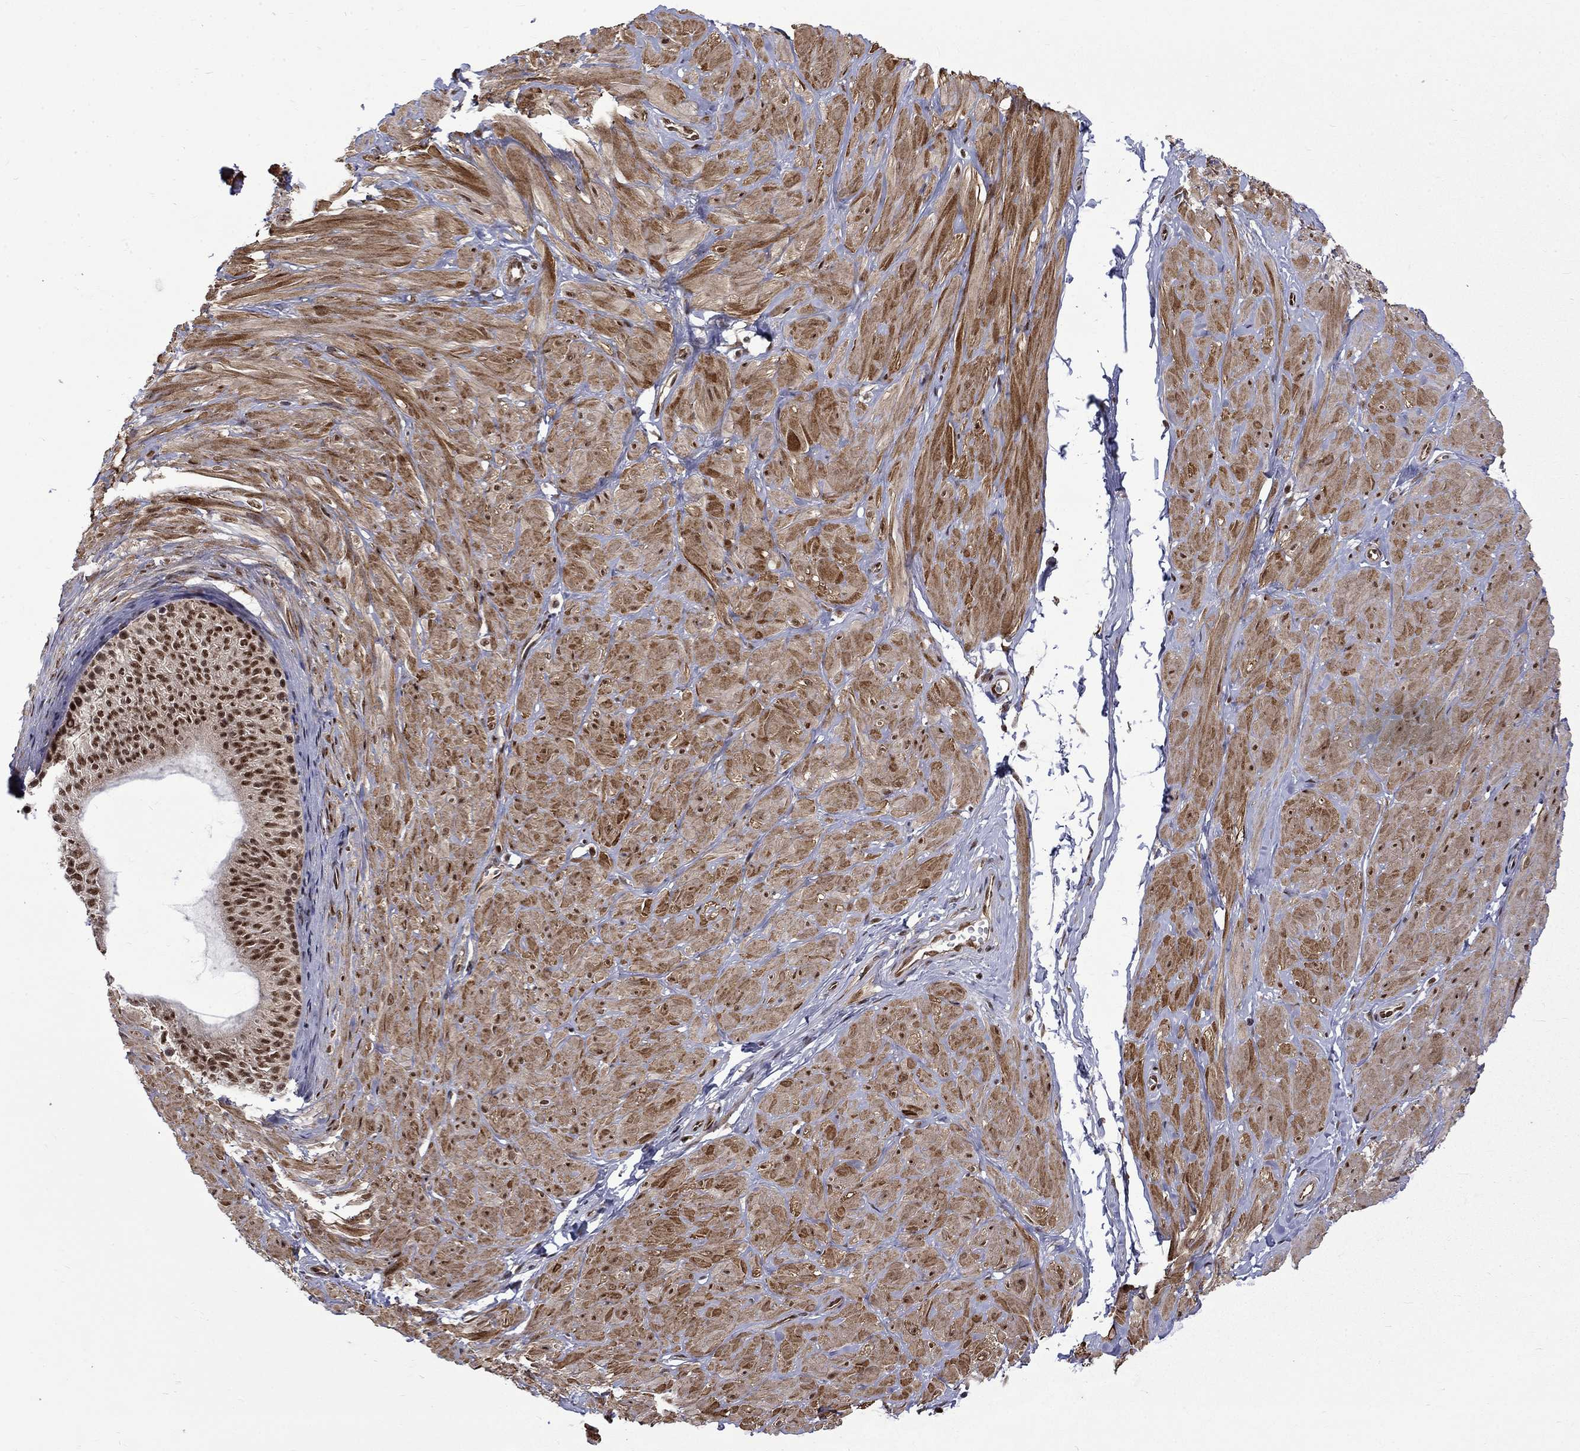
{"staining": {"intensity": "negative", "quantity": "none", "location": "none"}, "tissue": "adipose tissue", "cell_type": "Adipocytes", "image_type": "normal", "snomed": [{"axis": "morphology", "description": "Normal tissue, NOS"}, {"axis": "topography", "description": "Smooth muscle"}, {"axis": "topography", "description": "Peripheral nerve tissue"}], "caption": "Adipocytes show no significant staining in benign adipose tissue.", "gene": "KPNA3", "patient": {"sex": "male", "age": 22}}